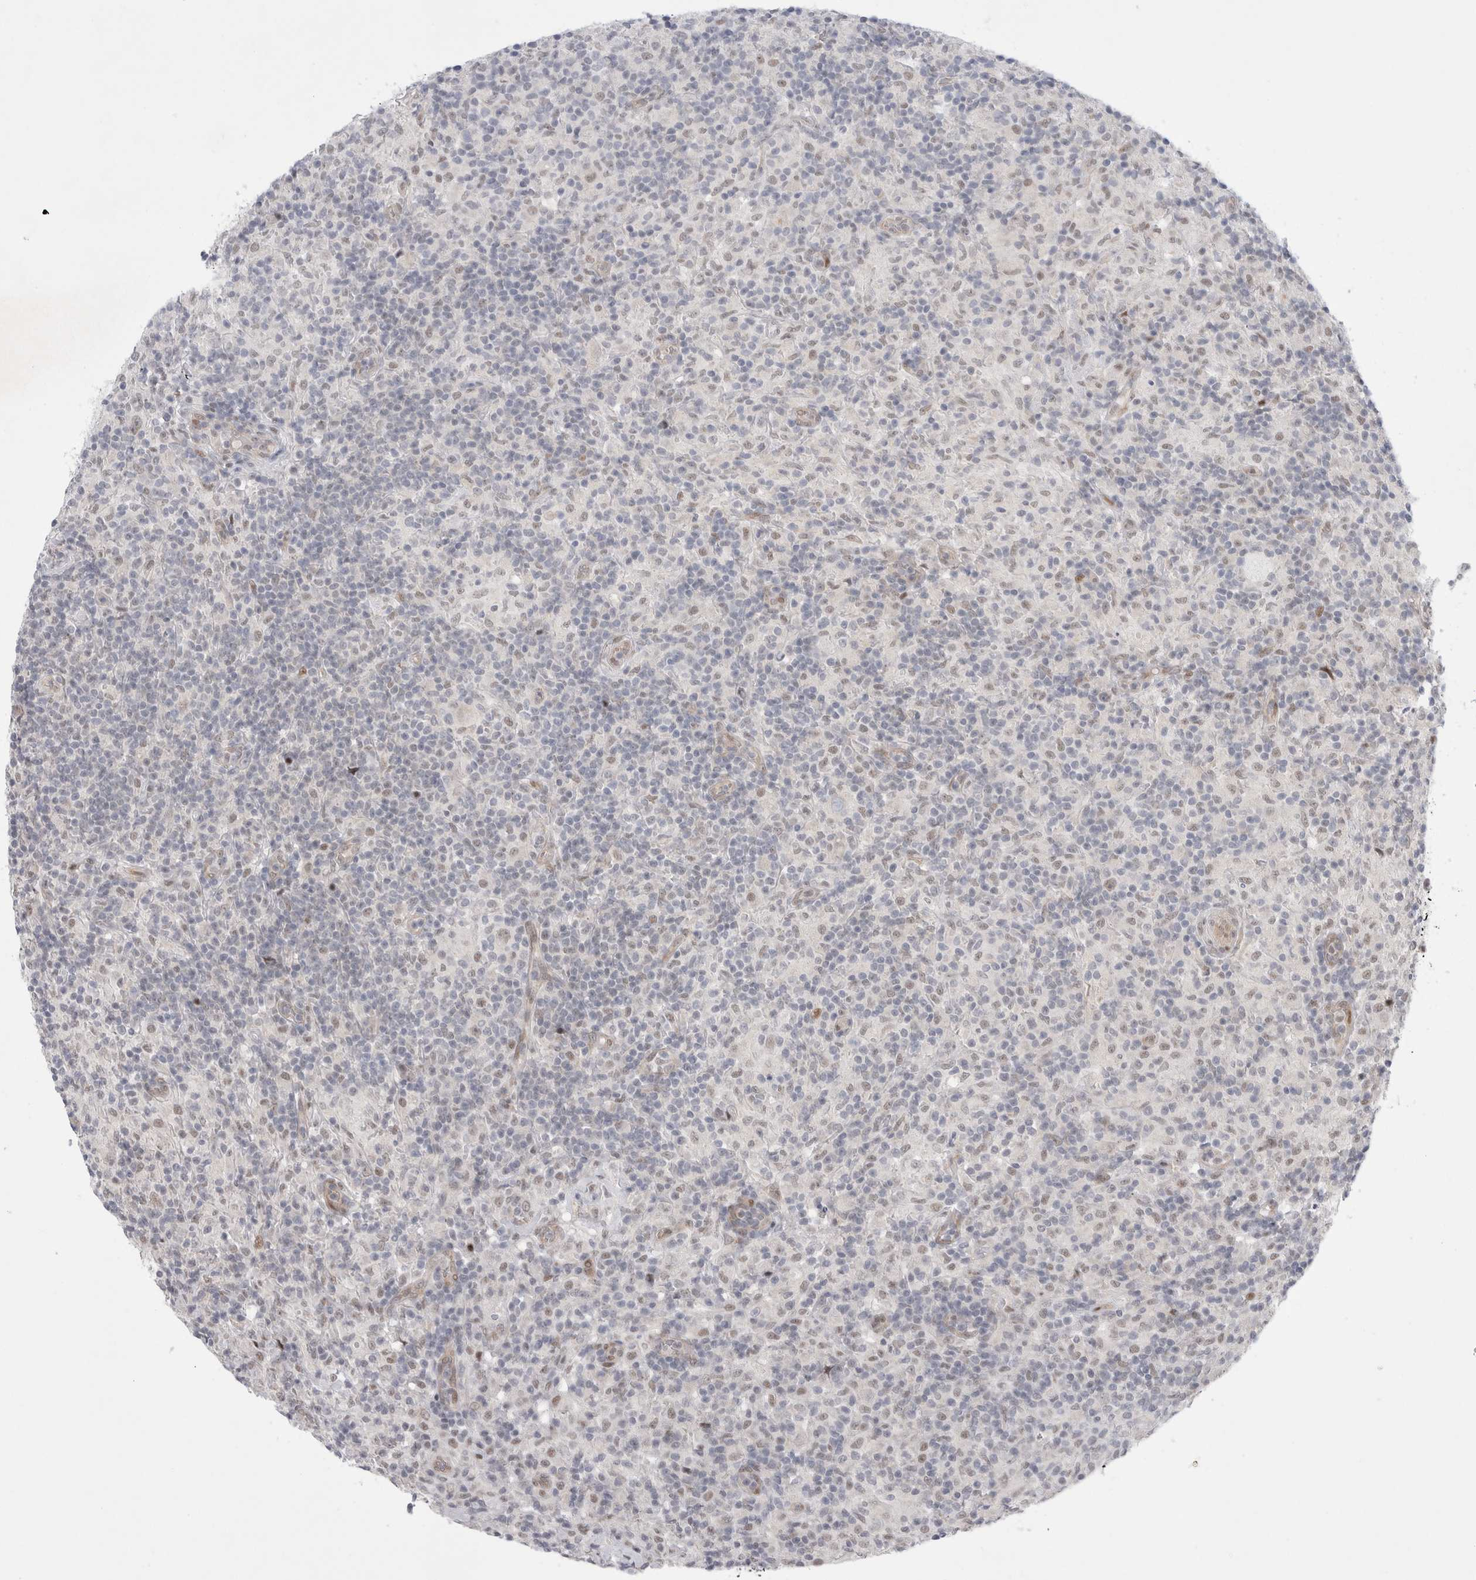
{"staining": {"intensity": "weak", "quantity": ">75%", "location": "nuclear"}, "tissue": "lymphoma", "cell_type": "Tumor cells", "image_type": "cancer", "snomed": [{"axis": "morphology", "description": "Hodgkin's disease, NOS"}, {"axis": "topography", "description": "Lymph node"}], "caption": "About >75% of tumor cells in lymphoma reveal weak nuclear protein expression as visualized by brown immunohistochemical staining.", "gene": "WIPF2", "patient": {"sex": "male", "age": 70}}